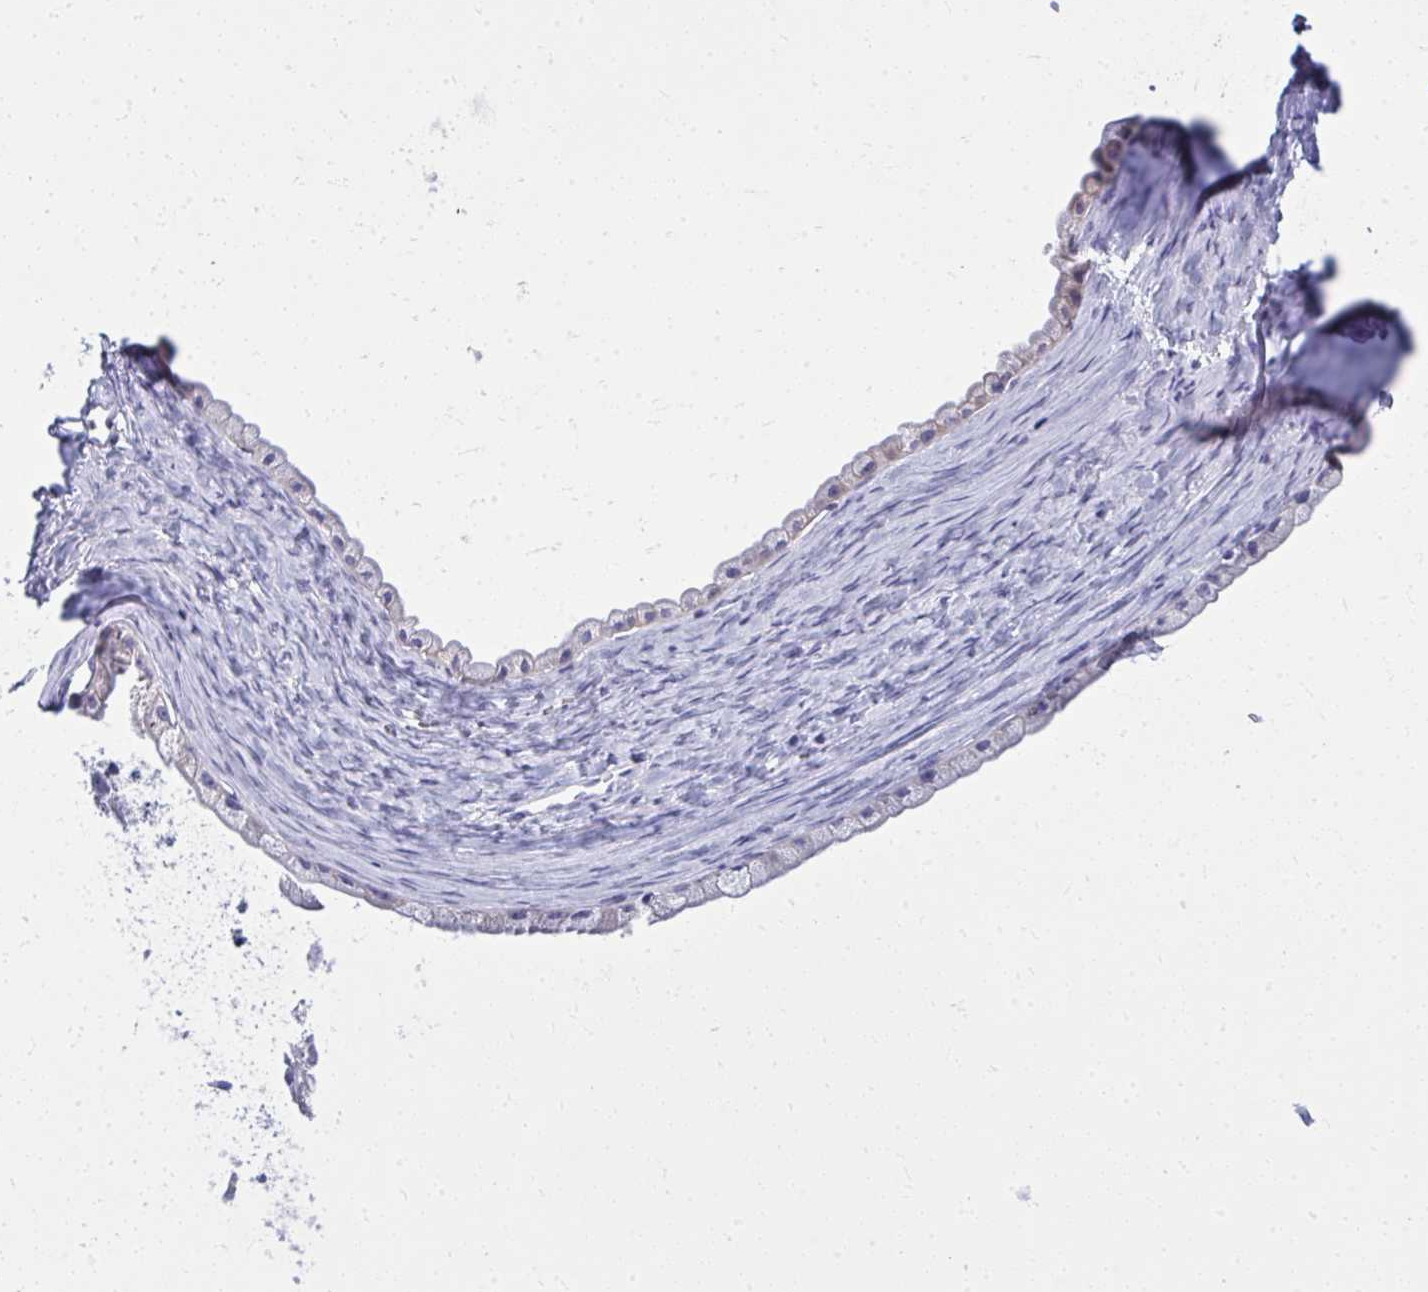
{"staining": {"intensity": "negative", "quantity": "none", "location": "none"}, "tissue": "ovarian cancer", "cell_type": "Tumor cells", "image_type": "cancer", "snomed": [{"axis": "morphology", "description": "Cystadenocarcinoma, mucinous, NOS"}, {"axis": "topography", "description": "Ovary"}], "caption": "IHC photomicrograph of ovarian mucinous cystadenocarcinoma stained for a protein (brown), which demonstrates no expression in tumor cells. (DAB (3,3'-diaminobenzidine) immunohistochemistry with hematoxylin counter stain).", "gene": "QDPR", "patient": {"sex": "female", "age": 61}}